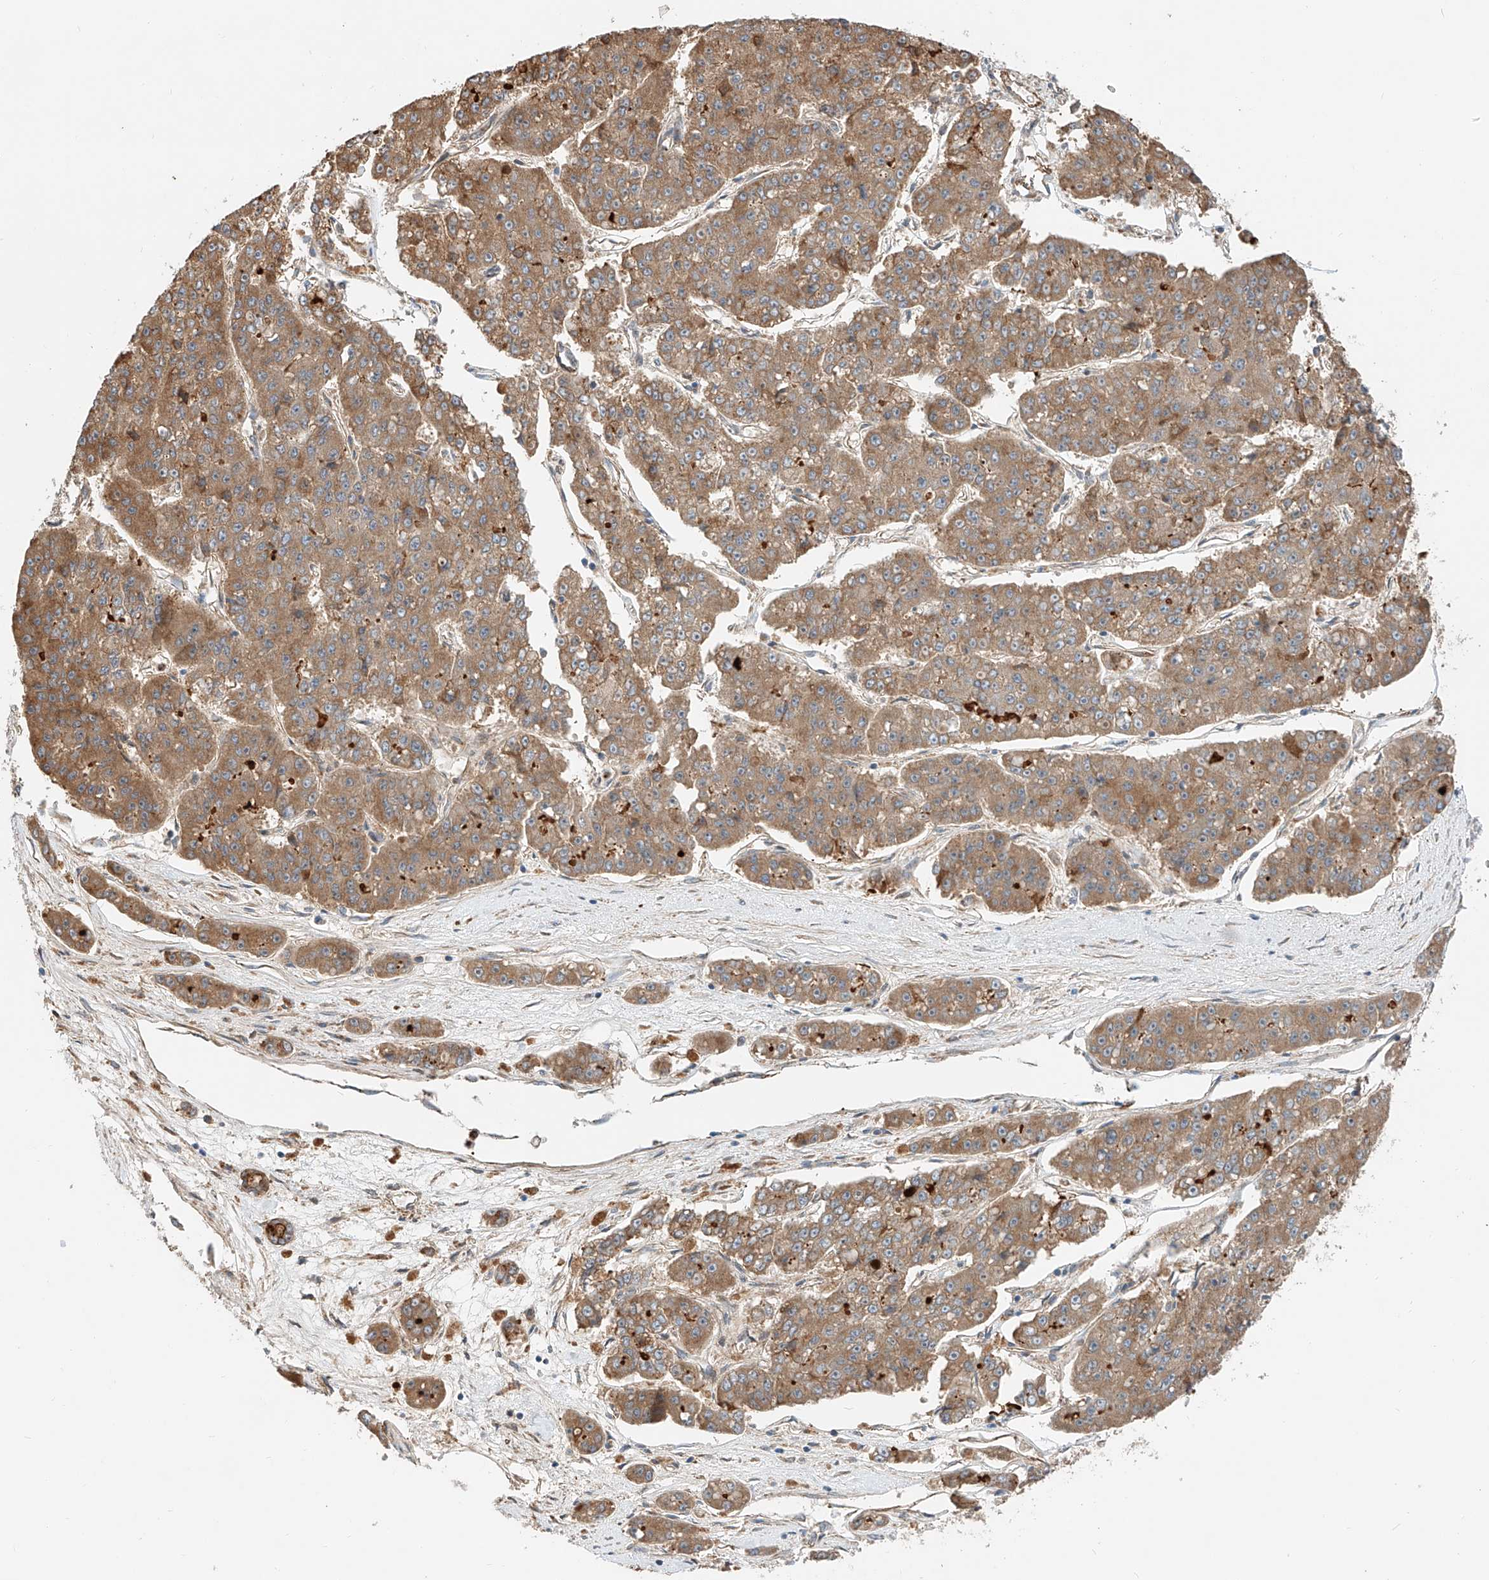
{"staining": {"intensity": "moderate", "quantity": ">75%", "location": "cytoplasmic/membranous"}, "tissue": "pancreatic cancer", "cell_type": "Tumor cells", "image_type": "cancer", "snomed": [{"axis": "morphology", "description": "Adenocarcinoma, NOS"}, {"axis": "topography", "description": "Pancreas"}], "caption": "Brown immunohistochemical staining in pancreatic cancer (adenocarcinoma) displays moderate cytoplasmic/membranous staining in about >75% of tumor cells. The staining was performed using DAB (3,3'-diaminobenzidine), with brown indicating positive protein expression. Nuclei are stained blue with hematoxylin.", "gene": "CPAMD8", "patient": {"sex": "male", "age": 50}}